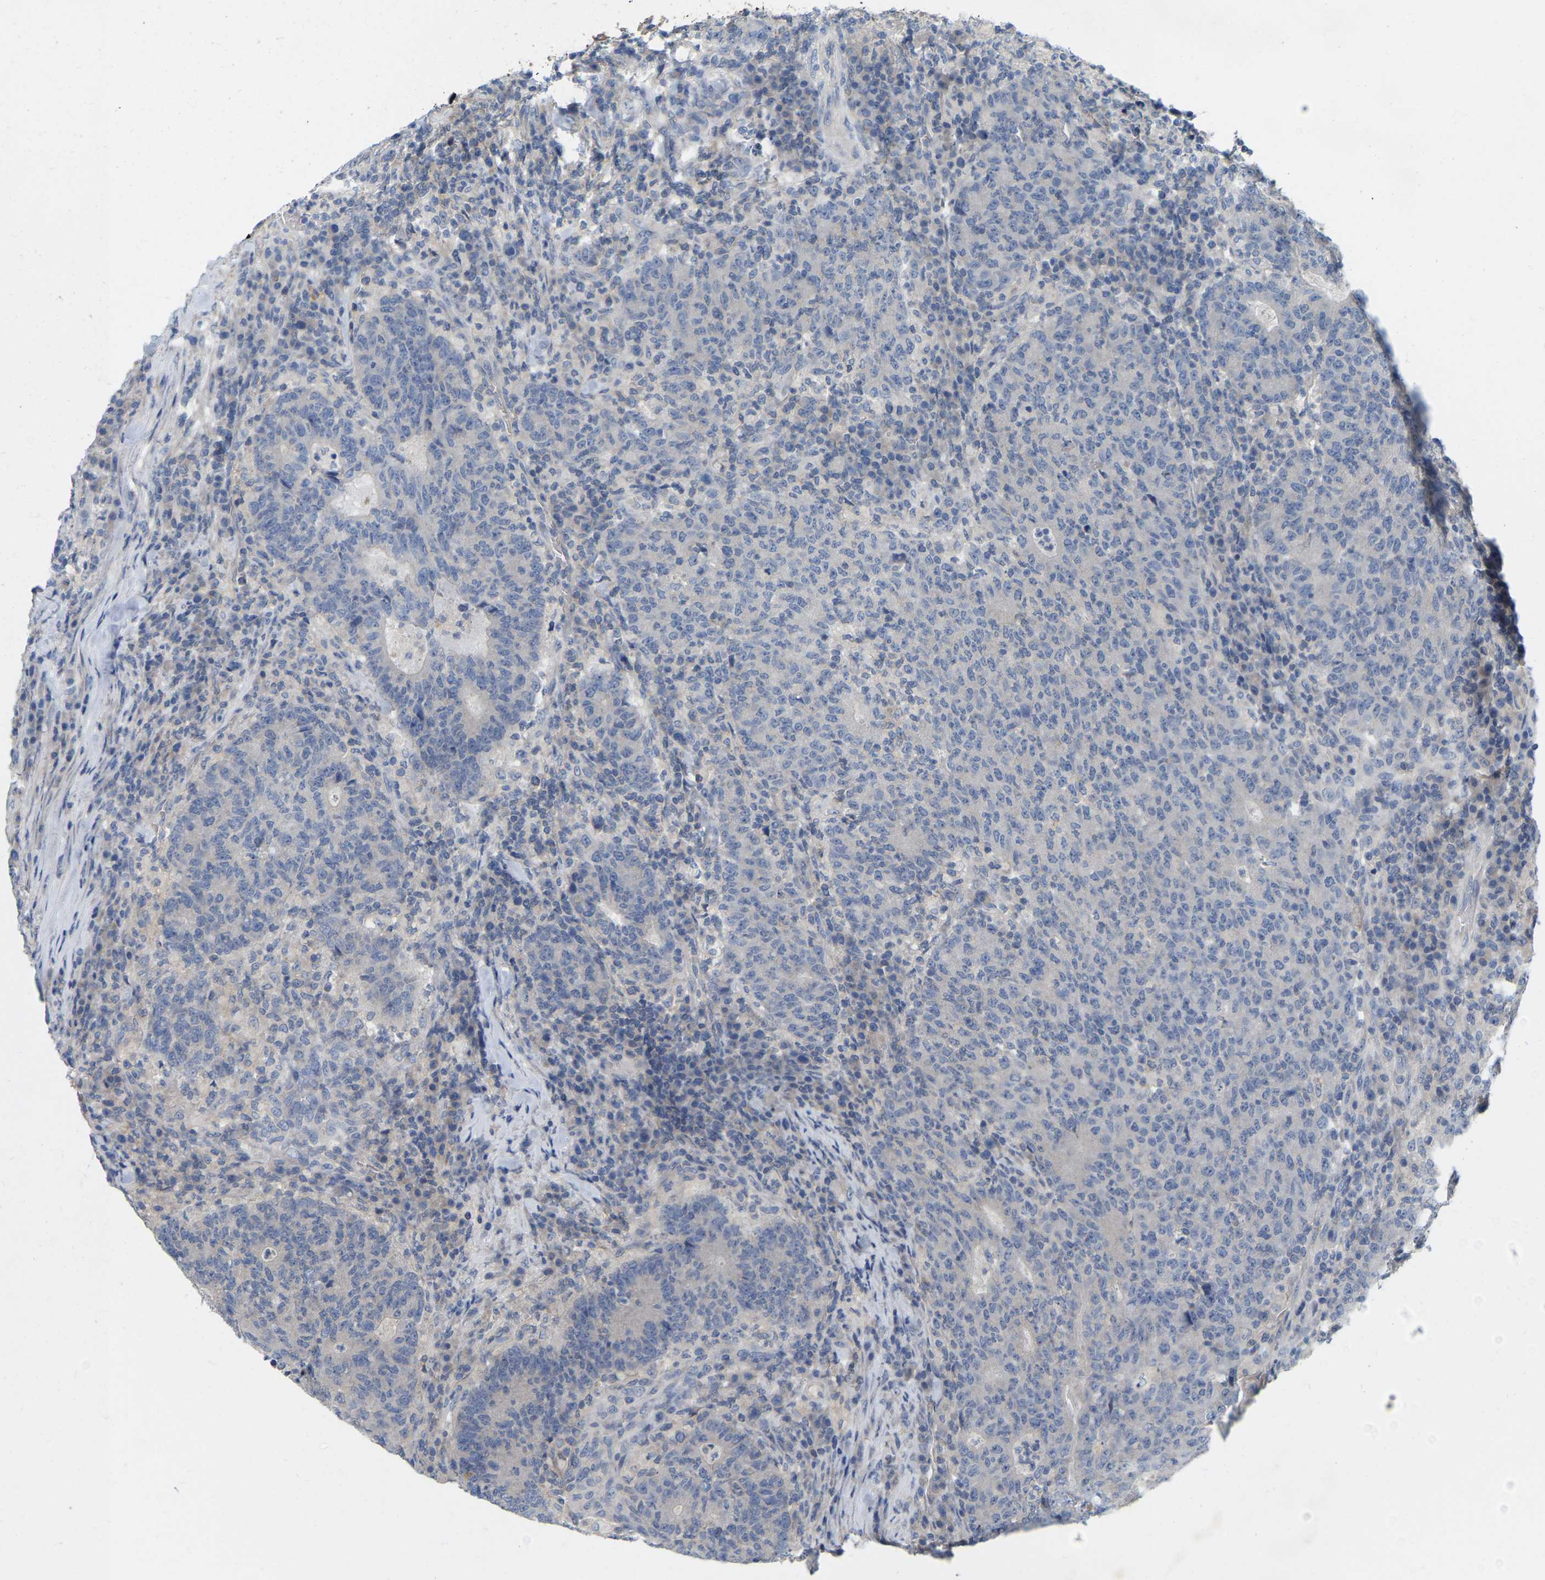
{"staining": {"intensity": "negative", "quantity": "none", "location": "none"}, "tissue": "colorectal cancer", "cell_type": "Tumor cells", "image_type": "cancer", "snomed": [{"axis": "morphology", "description": "Adenocarcinoma, NOS"}, {"axis": "topography", "description": "Colon"}], "caption": "Tumor cells are negative for protein expression in human colorectal adenocarcinoma.", "gene": "WIPI2", "patient": {"sex": "female", "age": 75}}